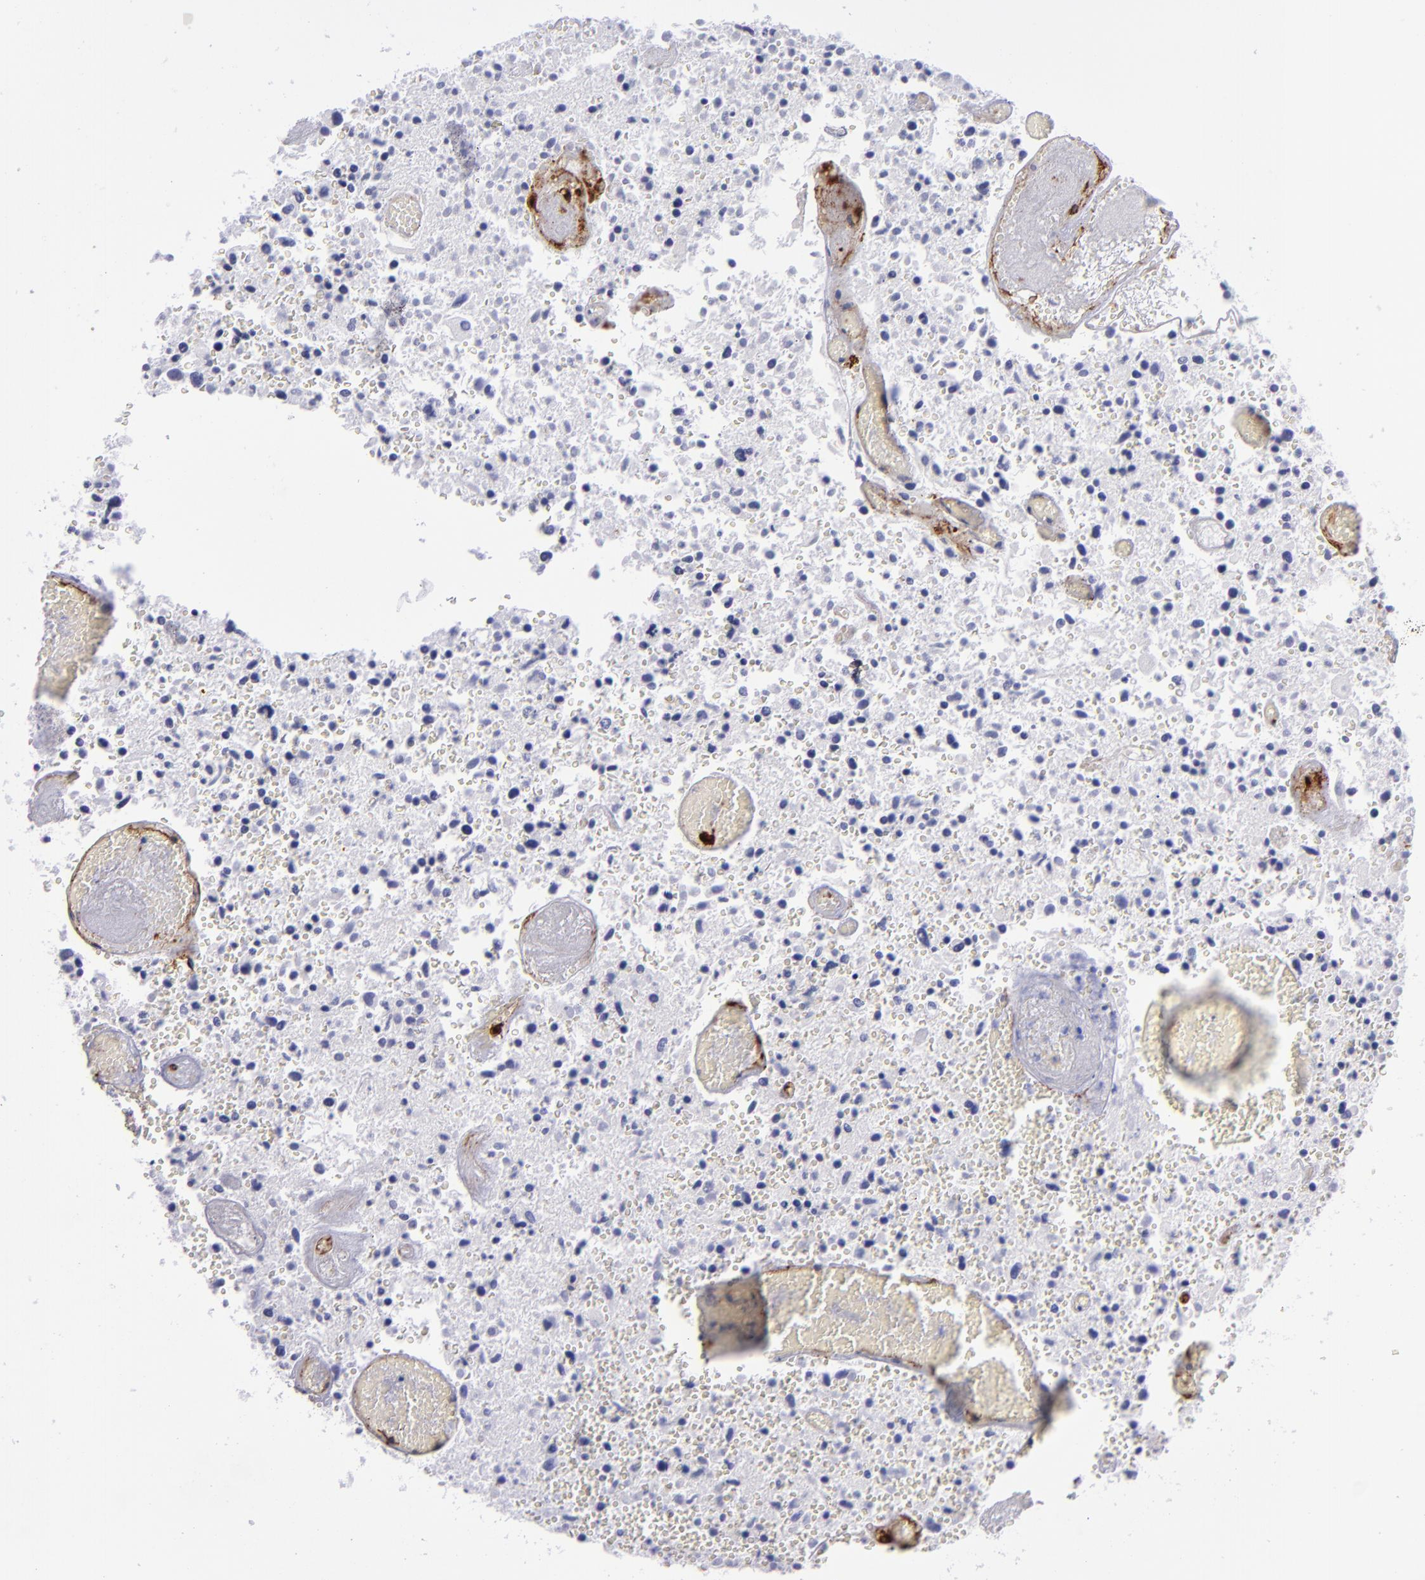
{"staining": {"intensity": "negative", "quantity": "none", "location": "none"}, "tissue": "glioma", "cell_type": "Tumor cells", "image_type": "cancer", "snomed": [{"axis": "morphology", "description": "Glioma, malignant, High grade"}, {"axis": "topography", "description": "Brain"}], "caption": "Image shows no protein staining in tumor cells of glioma tissue.", "gene": "ACE", "patient": {"sex": "male", "age": 72}}